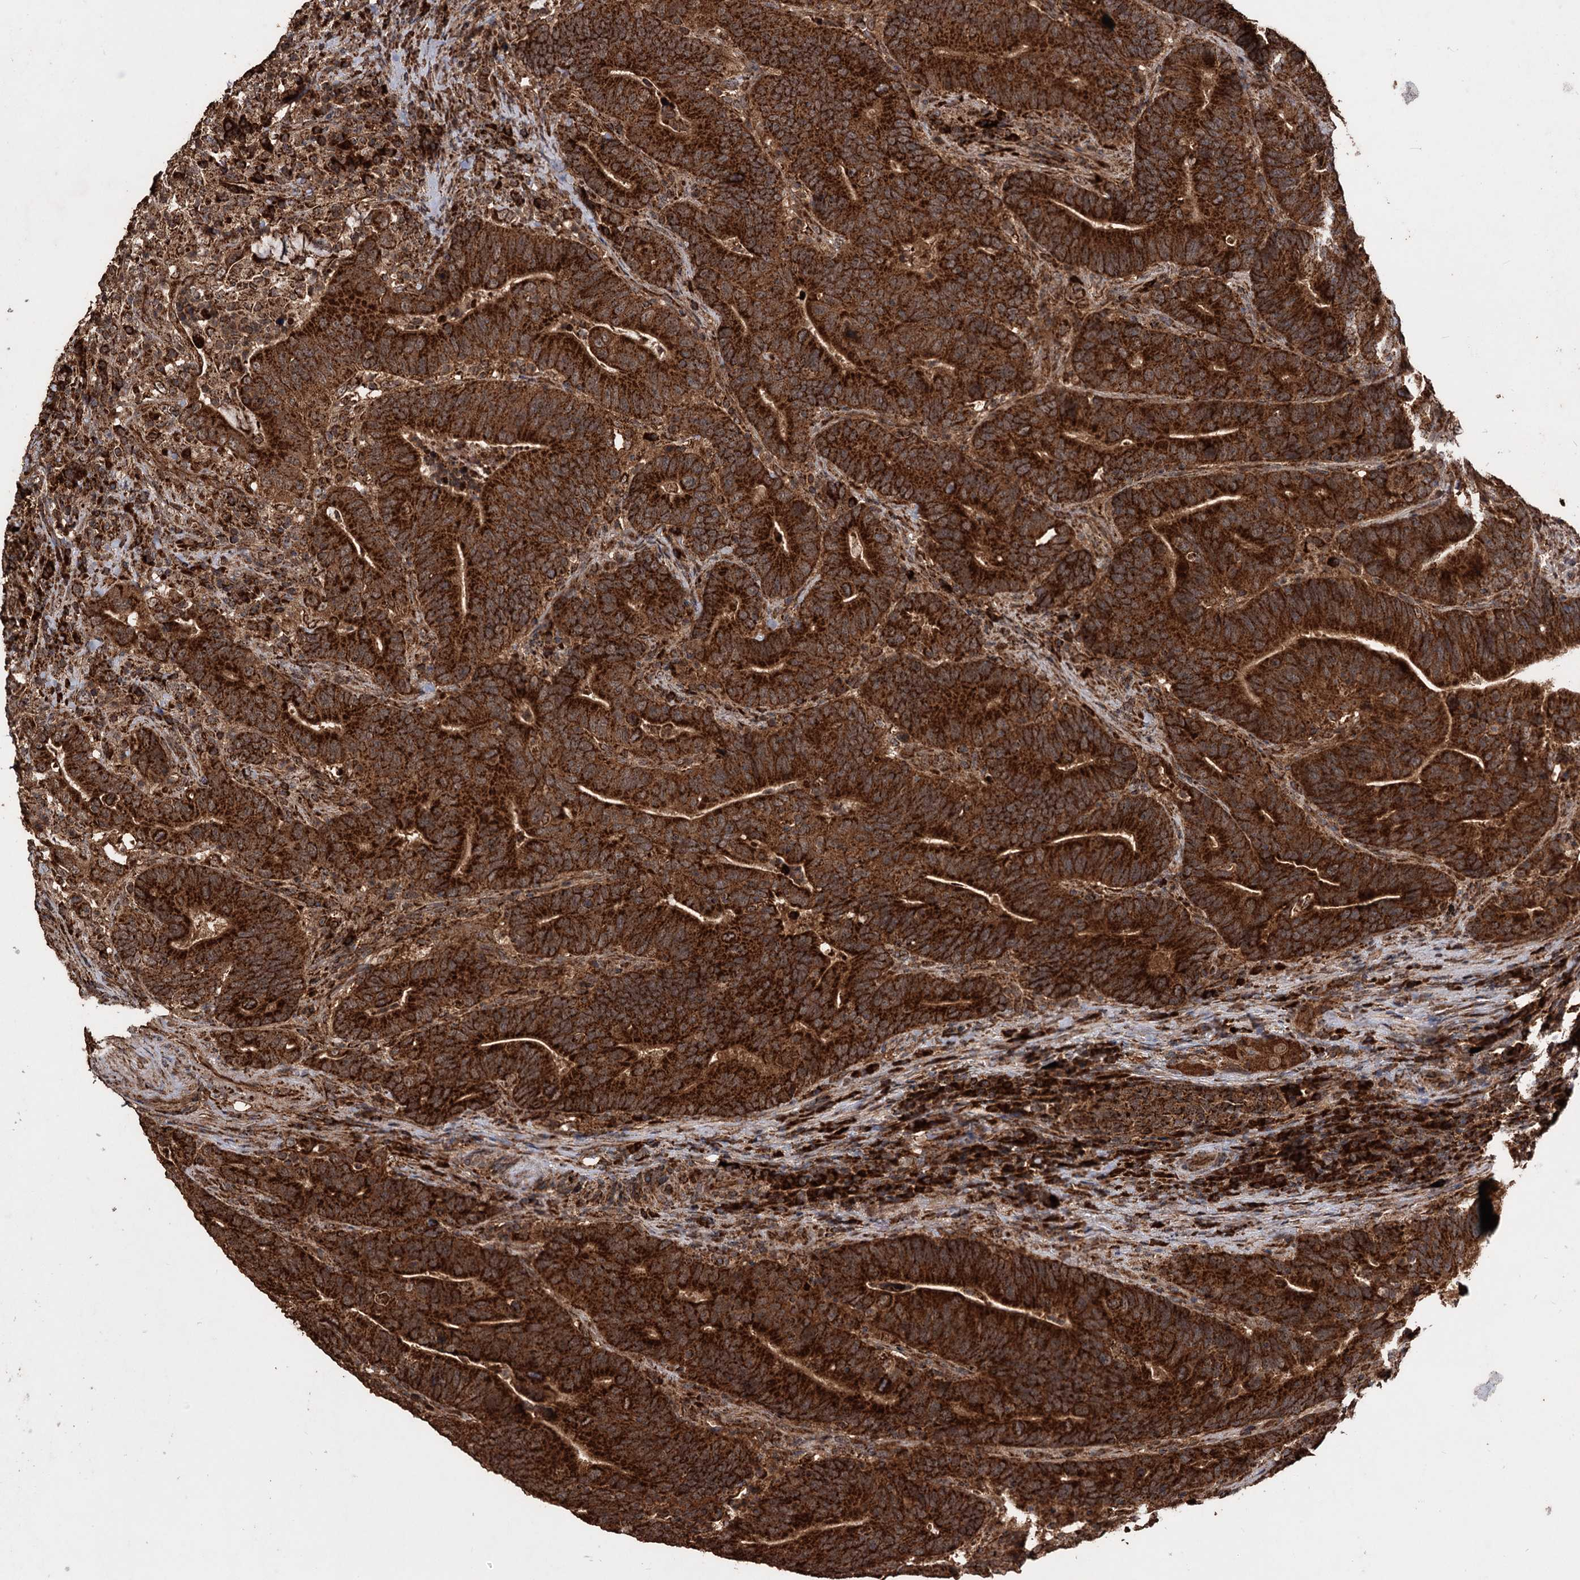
{"staining": {"intensity": "strong", "quantity": ">75%", "location": "cytoplasmic/membranous"}, "tissue": "colorectal cancer", "cell_type": "Tumor cells", "image_type": "cancer", "snomed": [{"axis": "morphology", "description": "Adenocarcinoma, NOS"}, {"axis": "topography", "description": "Colon"}], "caption": "Human colorectal cancer (adenocarcinoma) stained with a brown dye displays strong cytoplasmic/membranous positive expression in approximately >75% of tumor cells.", "gene": "IPO4", "patient": {"sex": "female", "age": 66}}